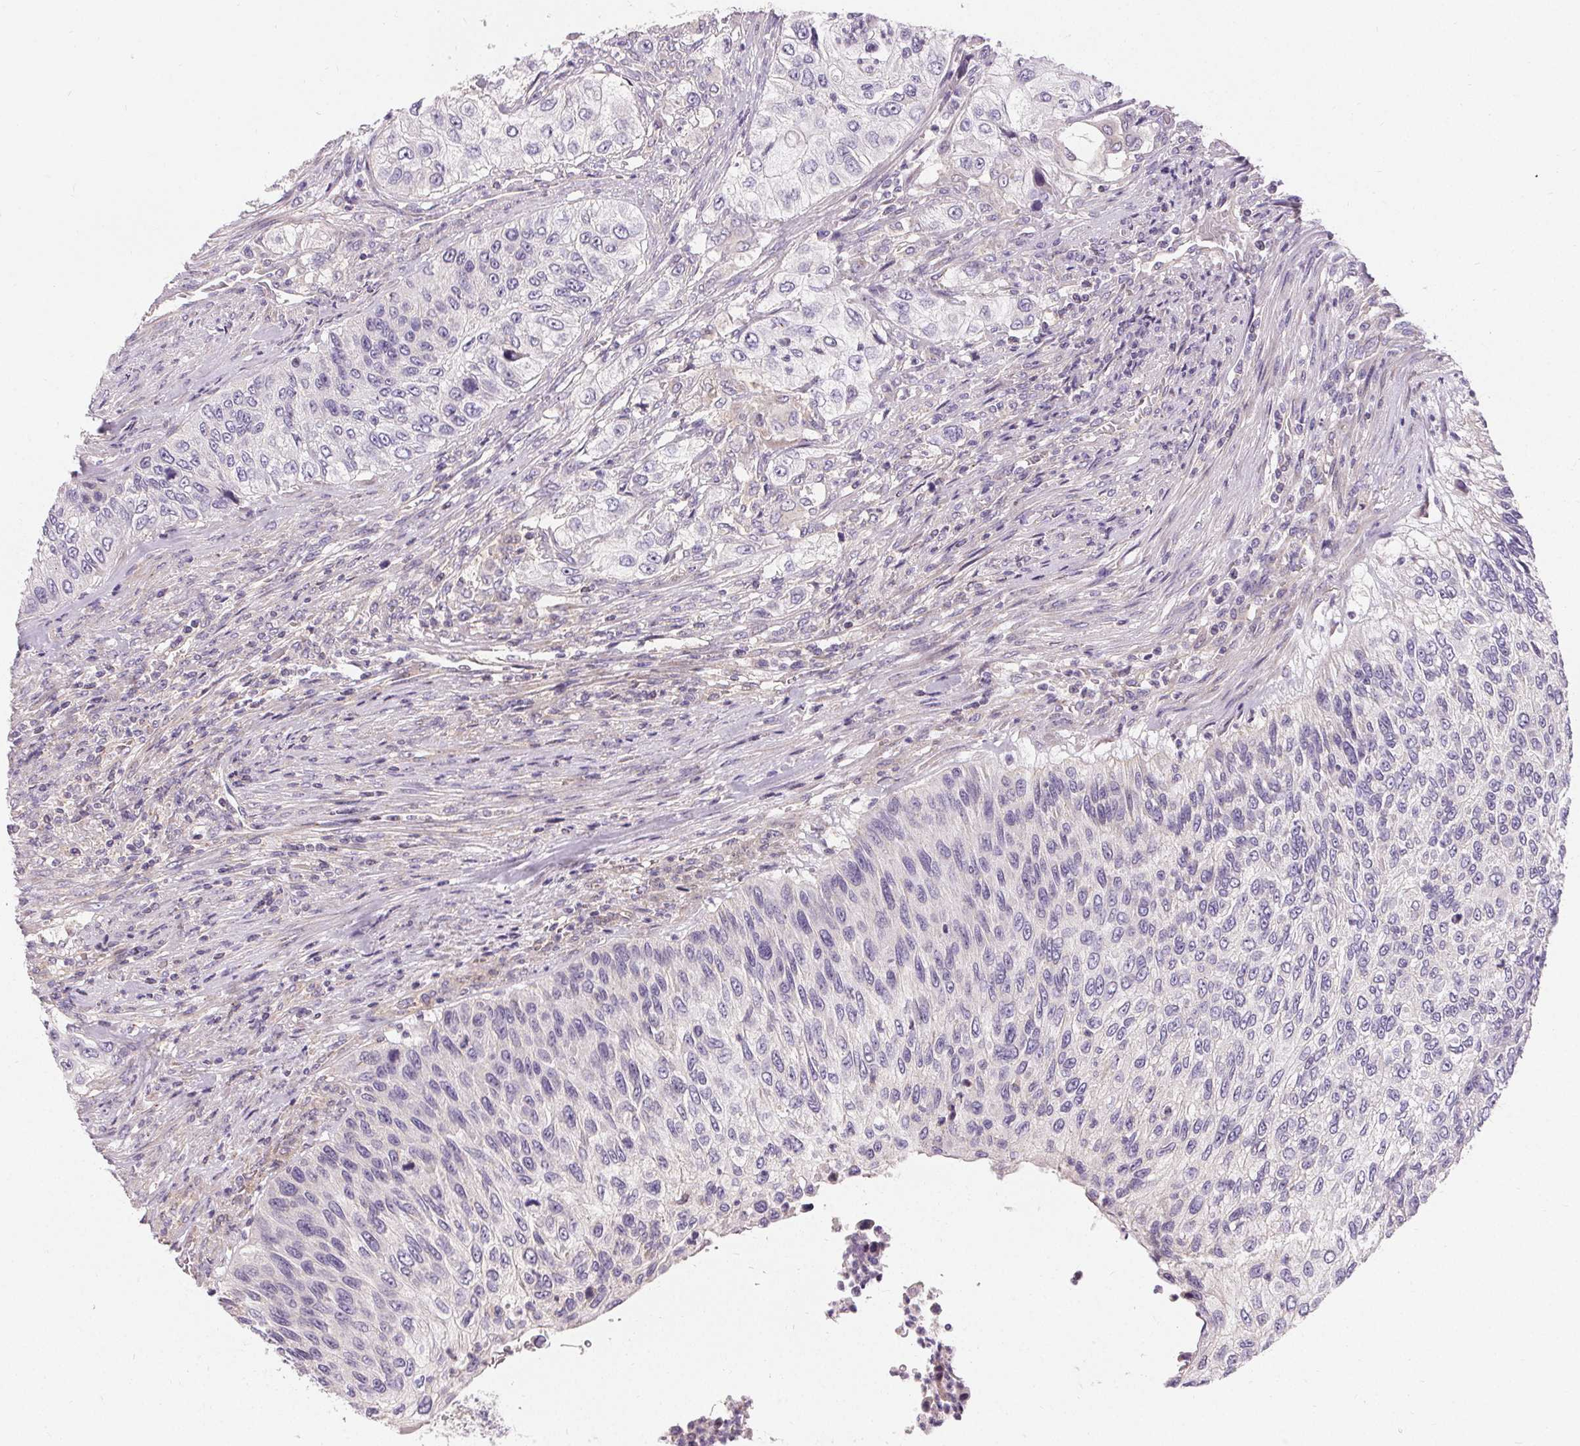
{"staining": {"intensity": "negative", "quantity": "none", "location": "none"}, "tissue": "urothelial cancer", "cell_type": "Tumor cells", "image_type": "cancer", "snomed": [{"axis": "morphology", "description": "Urothelial carcinoma, High grade"}, {"axis": "topography", "description": "Urinary bladder"}], "caption": "This is an immunohistochemistry (IHC) micrograph of human high-grade urothelial carcinoma. There is no positivity in tumor cells.", "gene": "APLP1", "patient": {"sex": "female", "age": 60}}